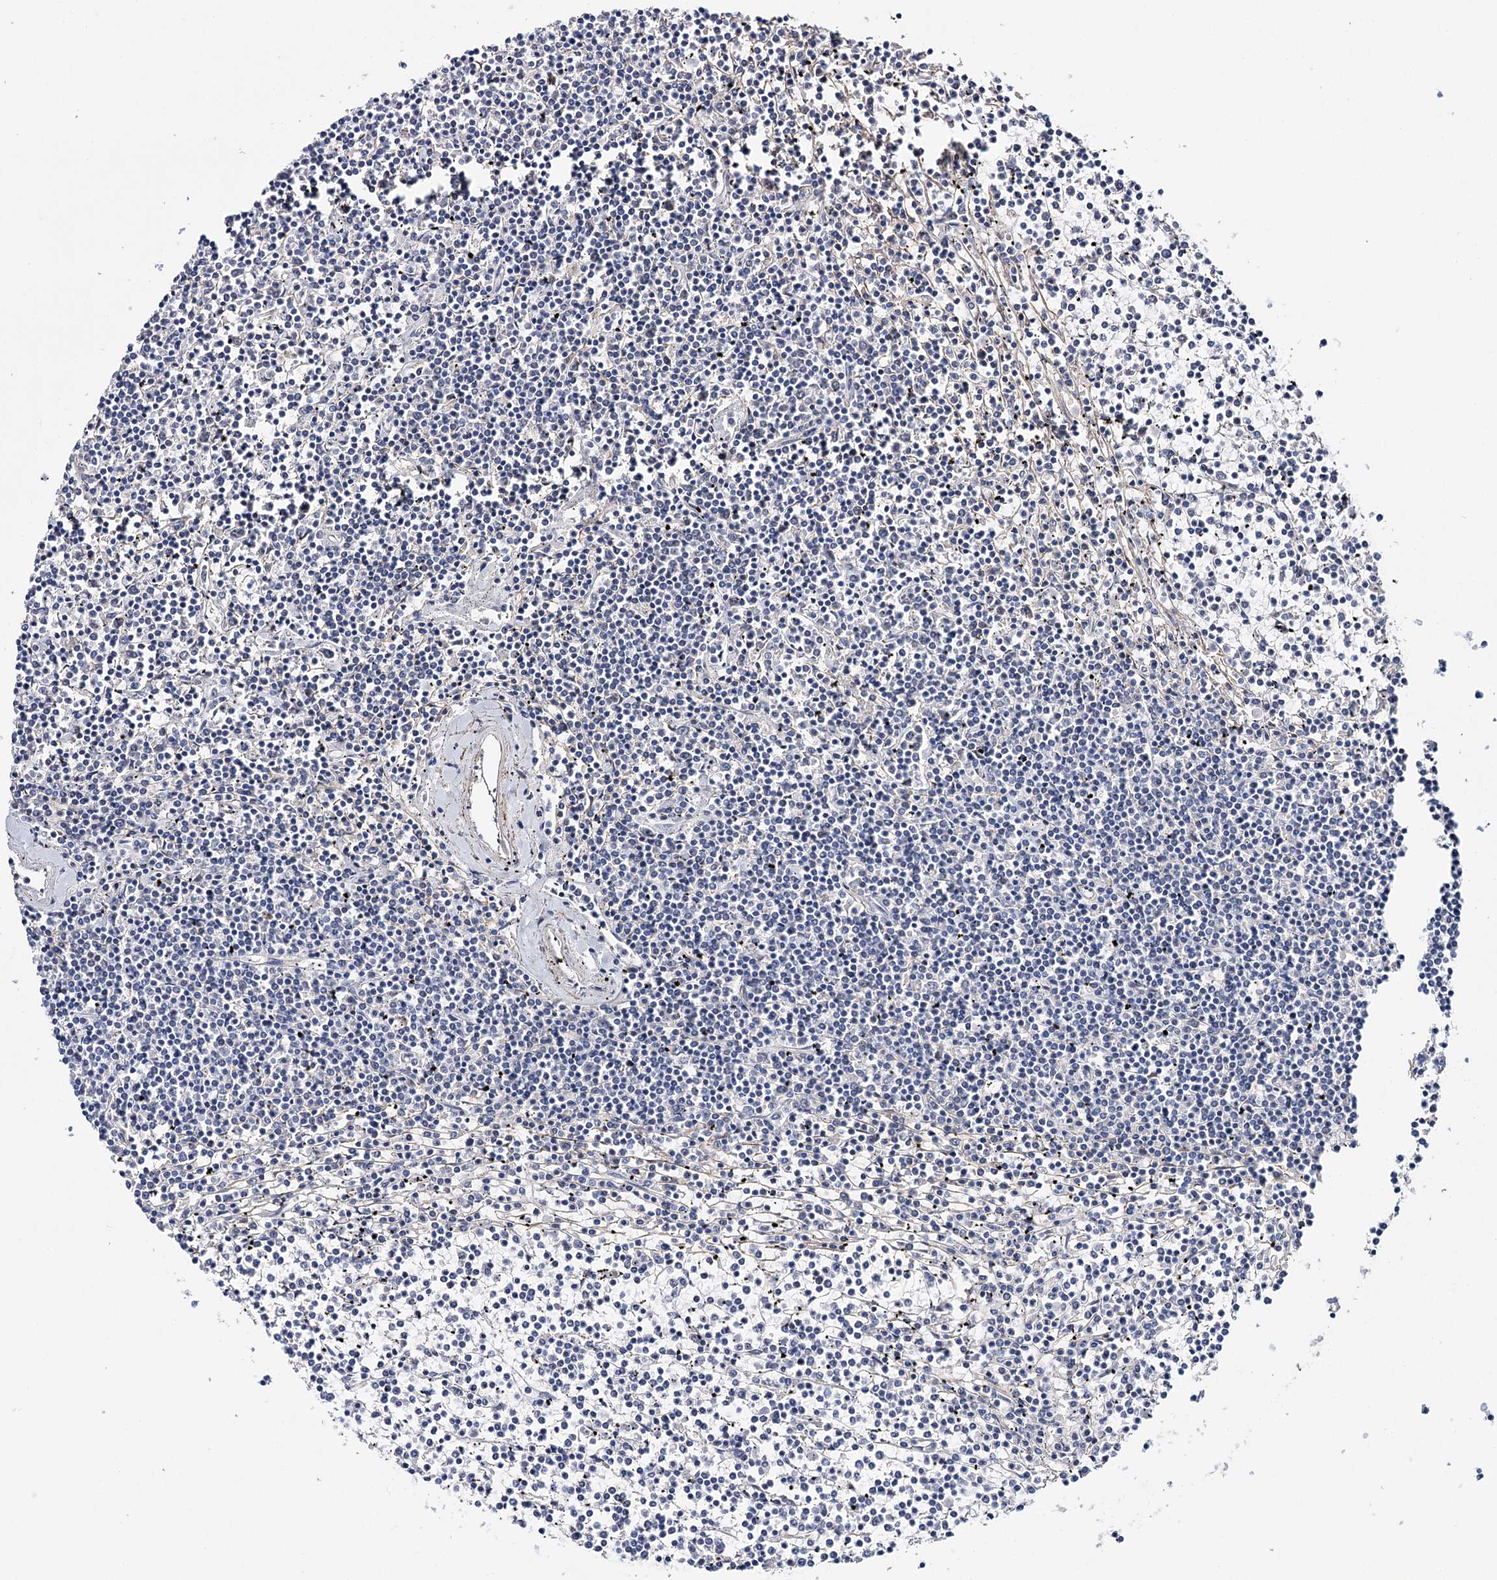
{"staining": {"intensity": "negative", "quantity": "none", "location": "none"}, "tissue": "lymphoma", "cell_type": "Tumor cells", "image_type": "cancer", "snomed": [{"axis": "morphology", "description": "Malignant lymphoma, non-Hodgkin's type, Low grade"}, {"axis": "topography", "description": "Spleen"}], "caption": "Protein analysis of lymphoma displays no significant positivity in tumor cells.", "gene": "CFAP46", "patient": {"sex": "female", "age": 19}}